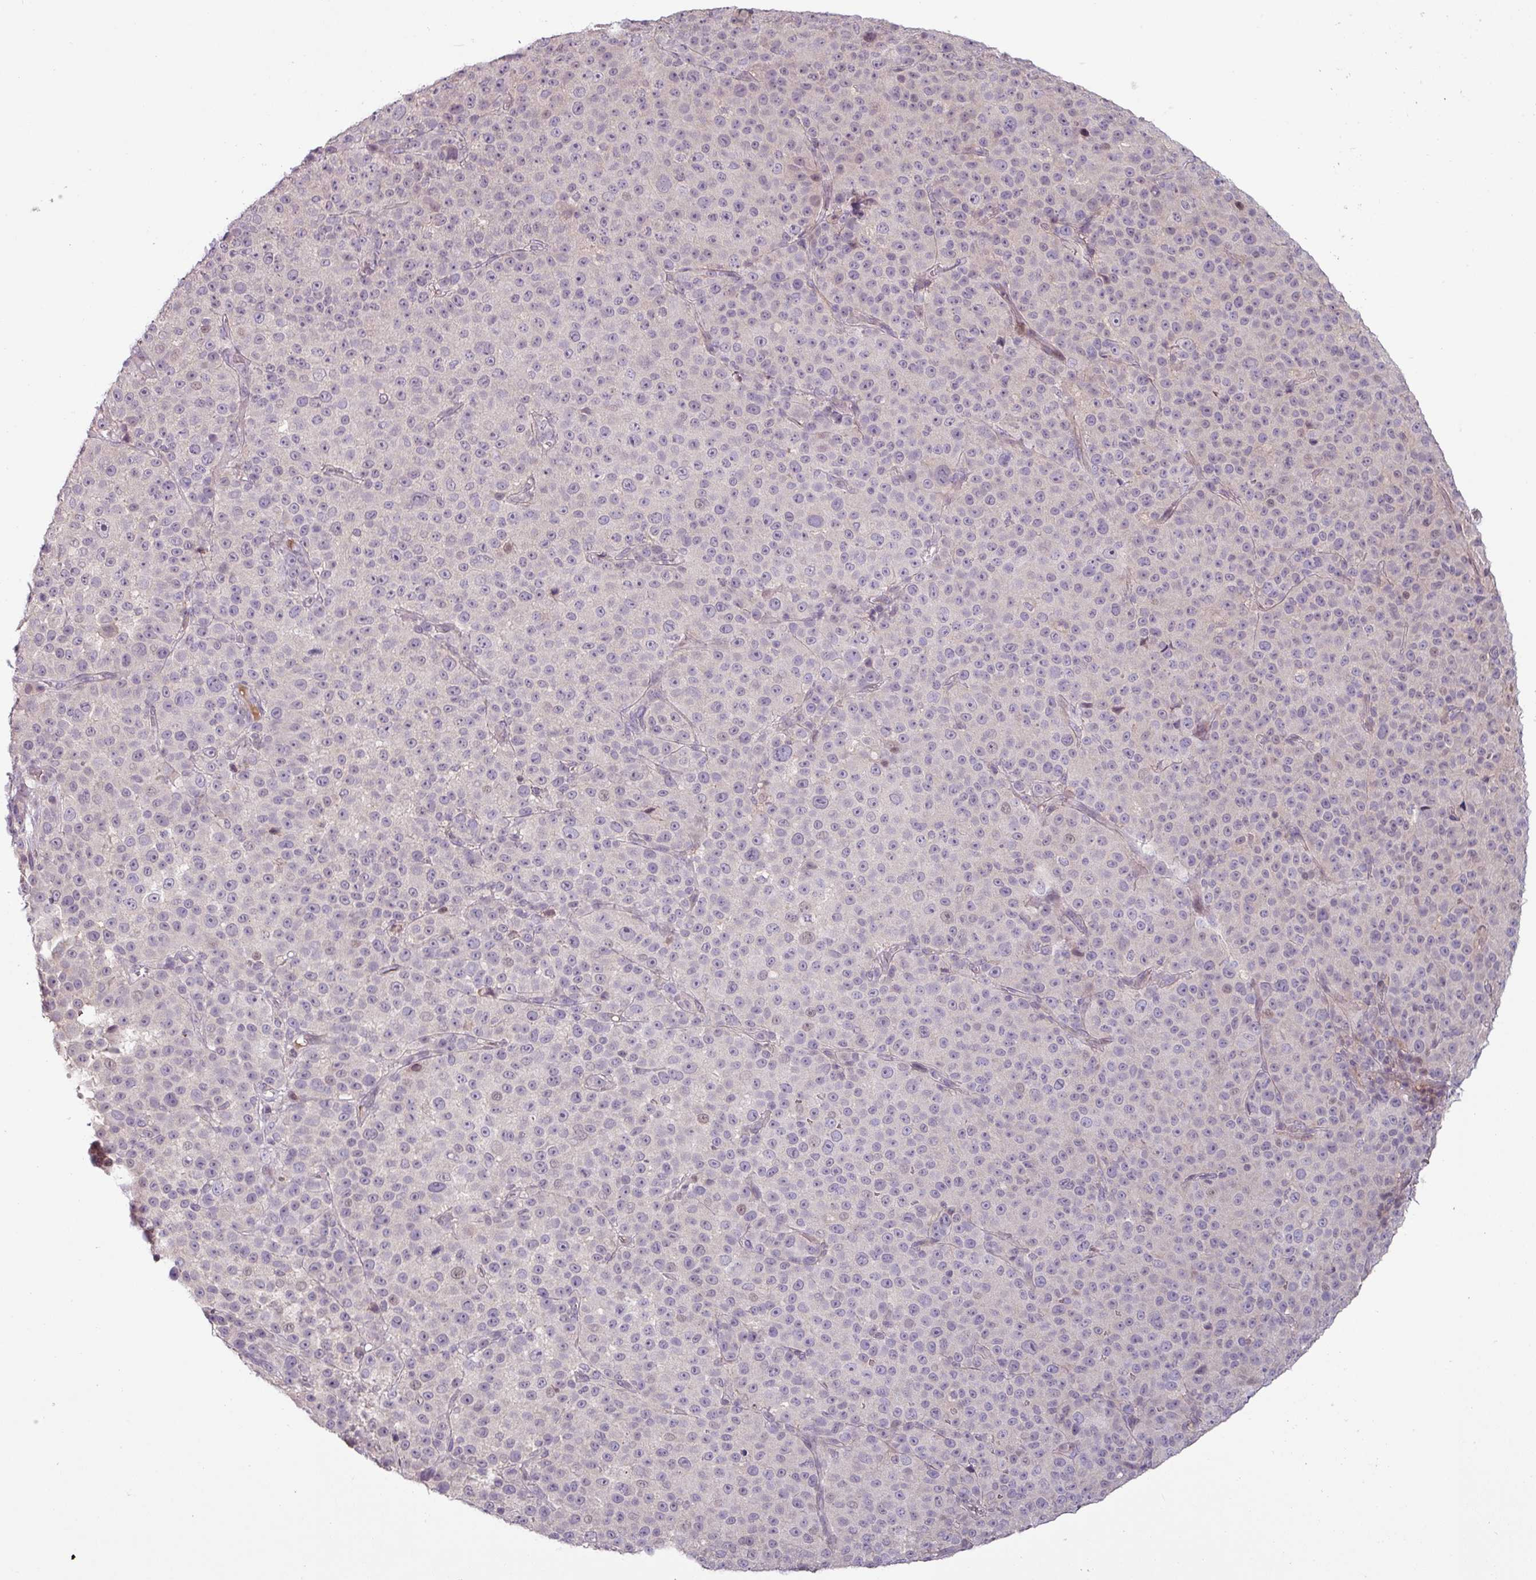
{"staining": {"intensity": "negative", "quantity": "none", "location": "none"}, "tissue": "melanoma", "cell_type": "Tumor cells", "image_type": "cancer", "snomed": [{"axis": "morphology", "description": "Malignant melanoma, Metastatic site"}, {"axis": "topography", "description": "Skin"}, {"axis": "topography", "description": "Lymph node"}], "caption": "IHC of melanoma reveals no expression in tumor cells. Brightfield microscopy of immunohistochemistry (IHC) stained with DAB (brown) and hematoxylin (blue), captured at high magnification.", "gene": "SLC5A10", "patient": {"sex": "male", "age": 66}}